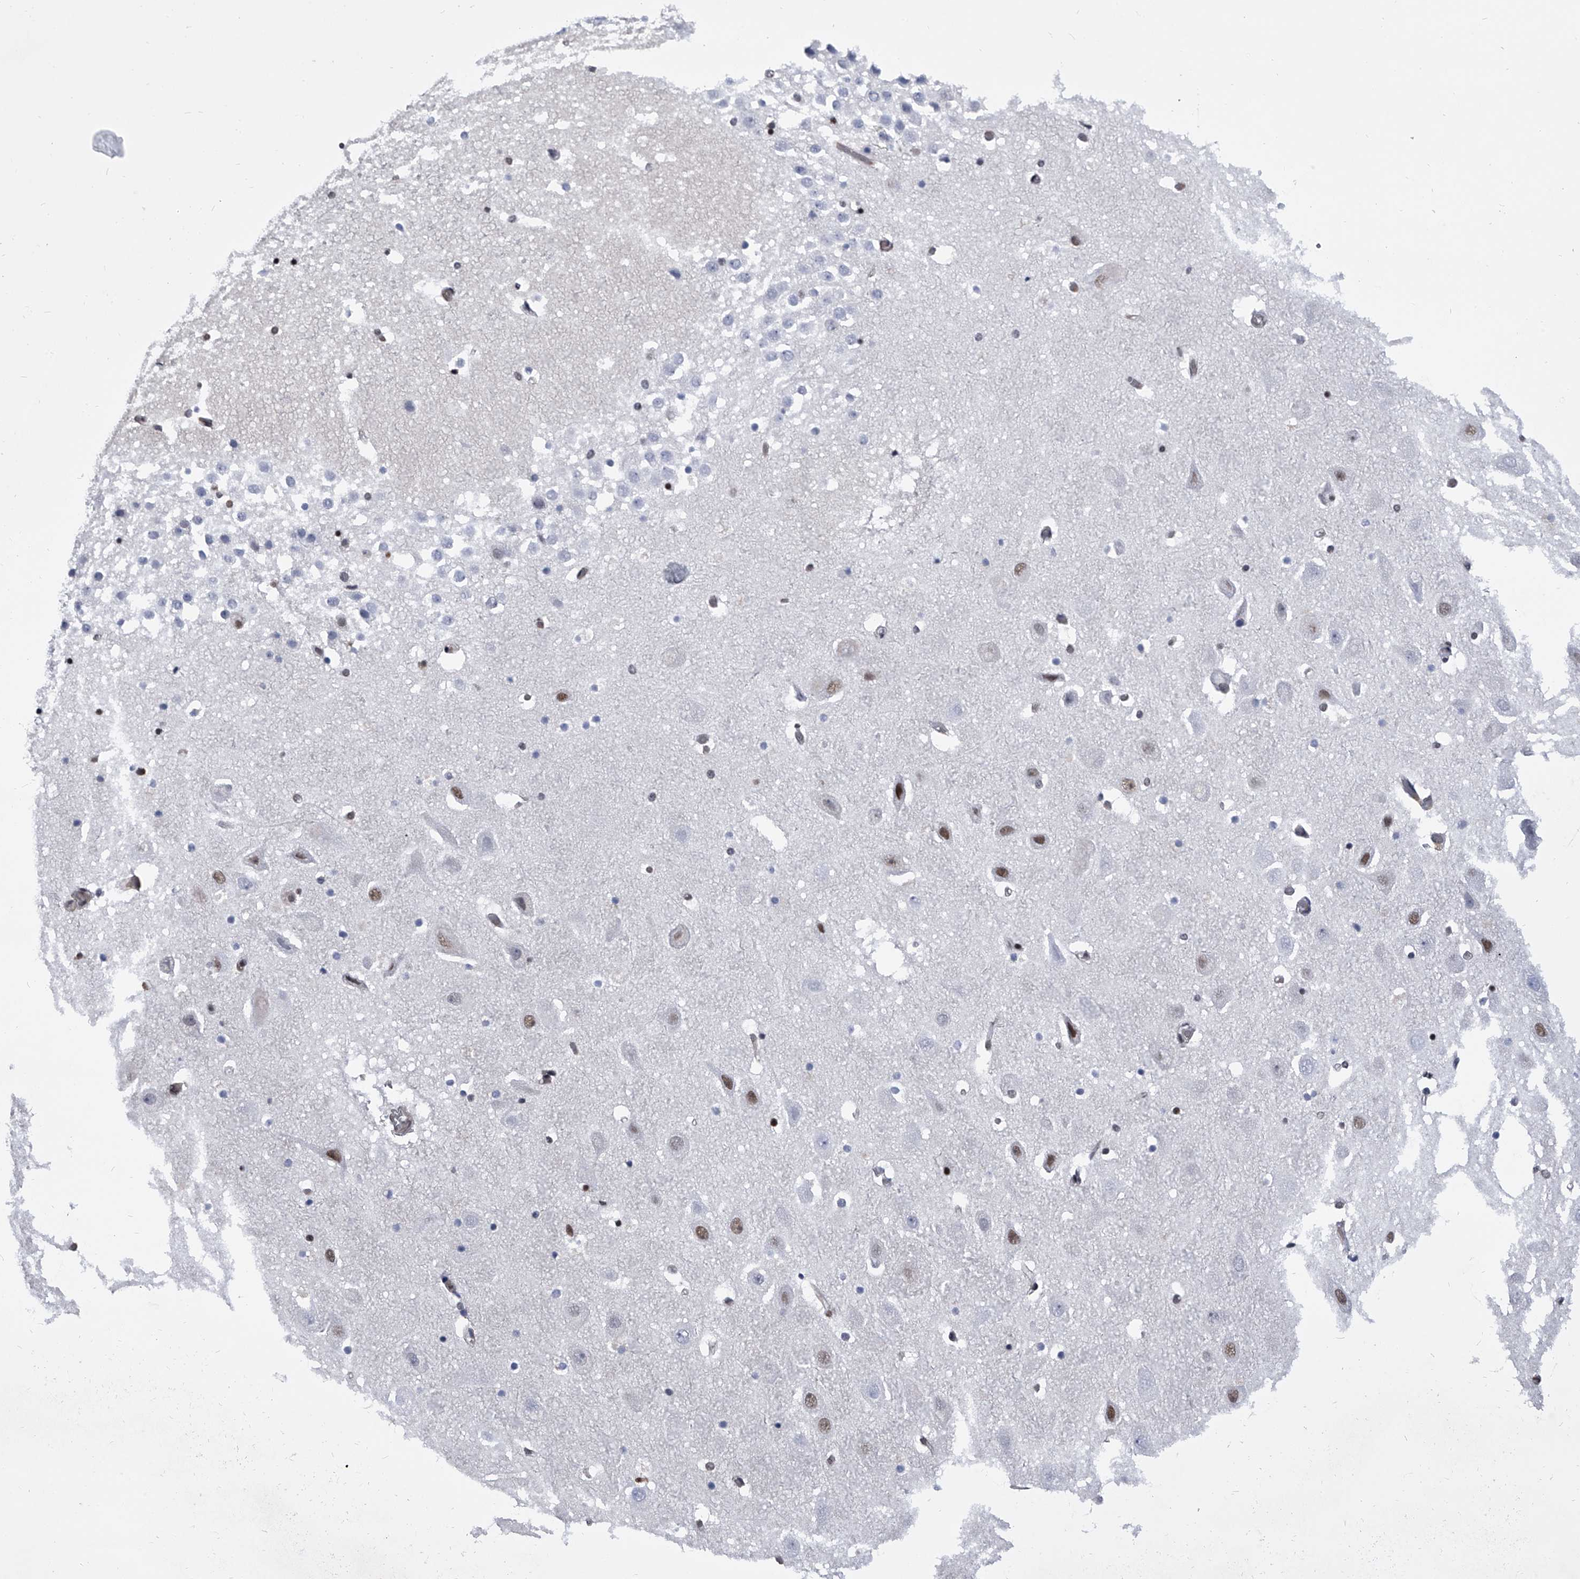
{"staining": {"intensity": "moderate", "quantity": "25%-75%", "location": "nuclear"}, "tissue": "hippocampus", "cell_type": "Glial cells", "image_type": "normal", "snomed": [{"axis": "morphology", "description": "Normal tissue, NOS"}, {"axis": "topography", "description": "Hippocampus"}], "caption": "Immunohistochemistry (IHC) image of benign hippocampus: hippocampus stained using immunohistochemistry displays medium levels of moderate protein expression localized specifically in the nuclear of glial cells, appearing as a nuclear brown color.", "gene": "SIM2", "patient": {"sex": "female", "age": 52}}